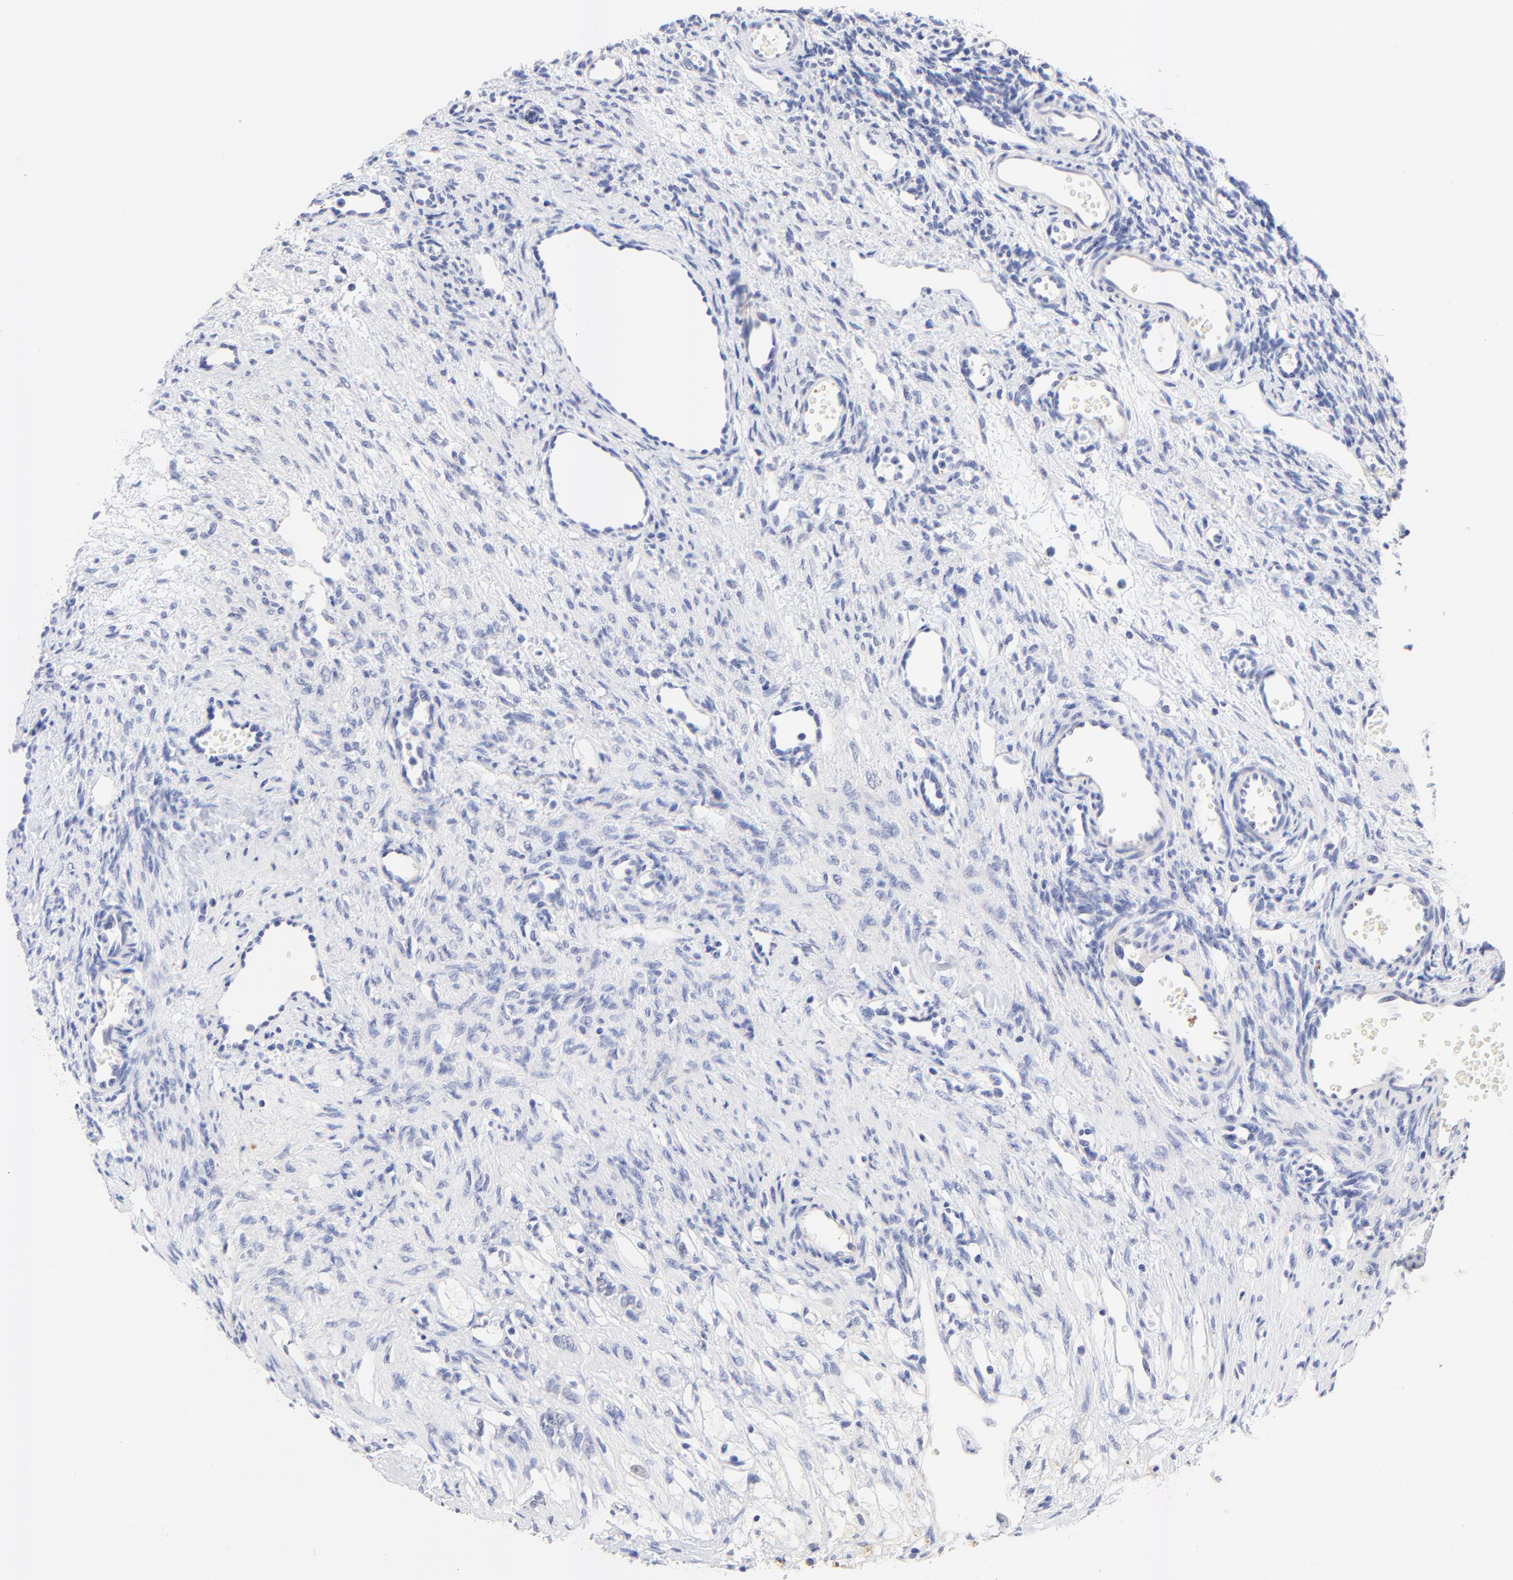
{"staining": {"intensity": "negative", "quantity": "none", "location": "none"}, "tissue": "ovary", "cell_type": "Follicle cells", "image_type": "normal", "snomed": [{"axis": "morphology", "description": "Normal tissue, NOS"}, {"axis": "topography", "description": "Ovary"}], "caption": "The photomicrograph demonstrates no significant staining in follicle cells of ovary.", "gene": "FAM117B", "patient": {"sex": "female", "age": 33}}